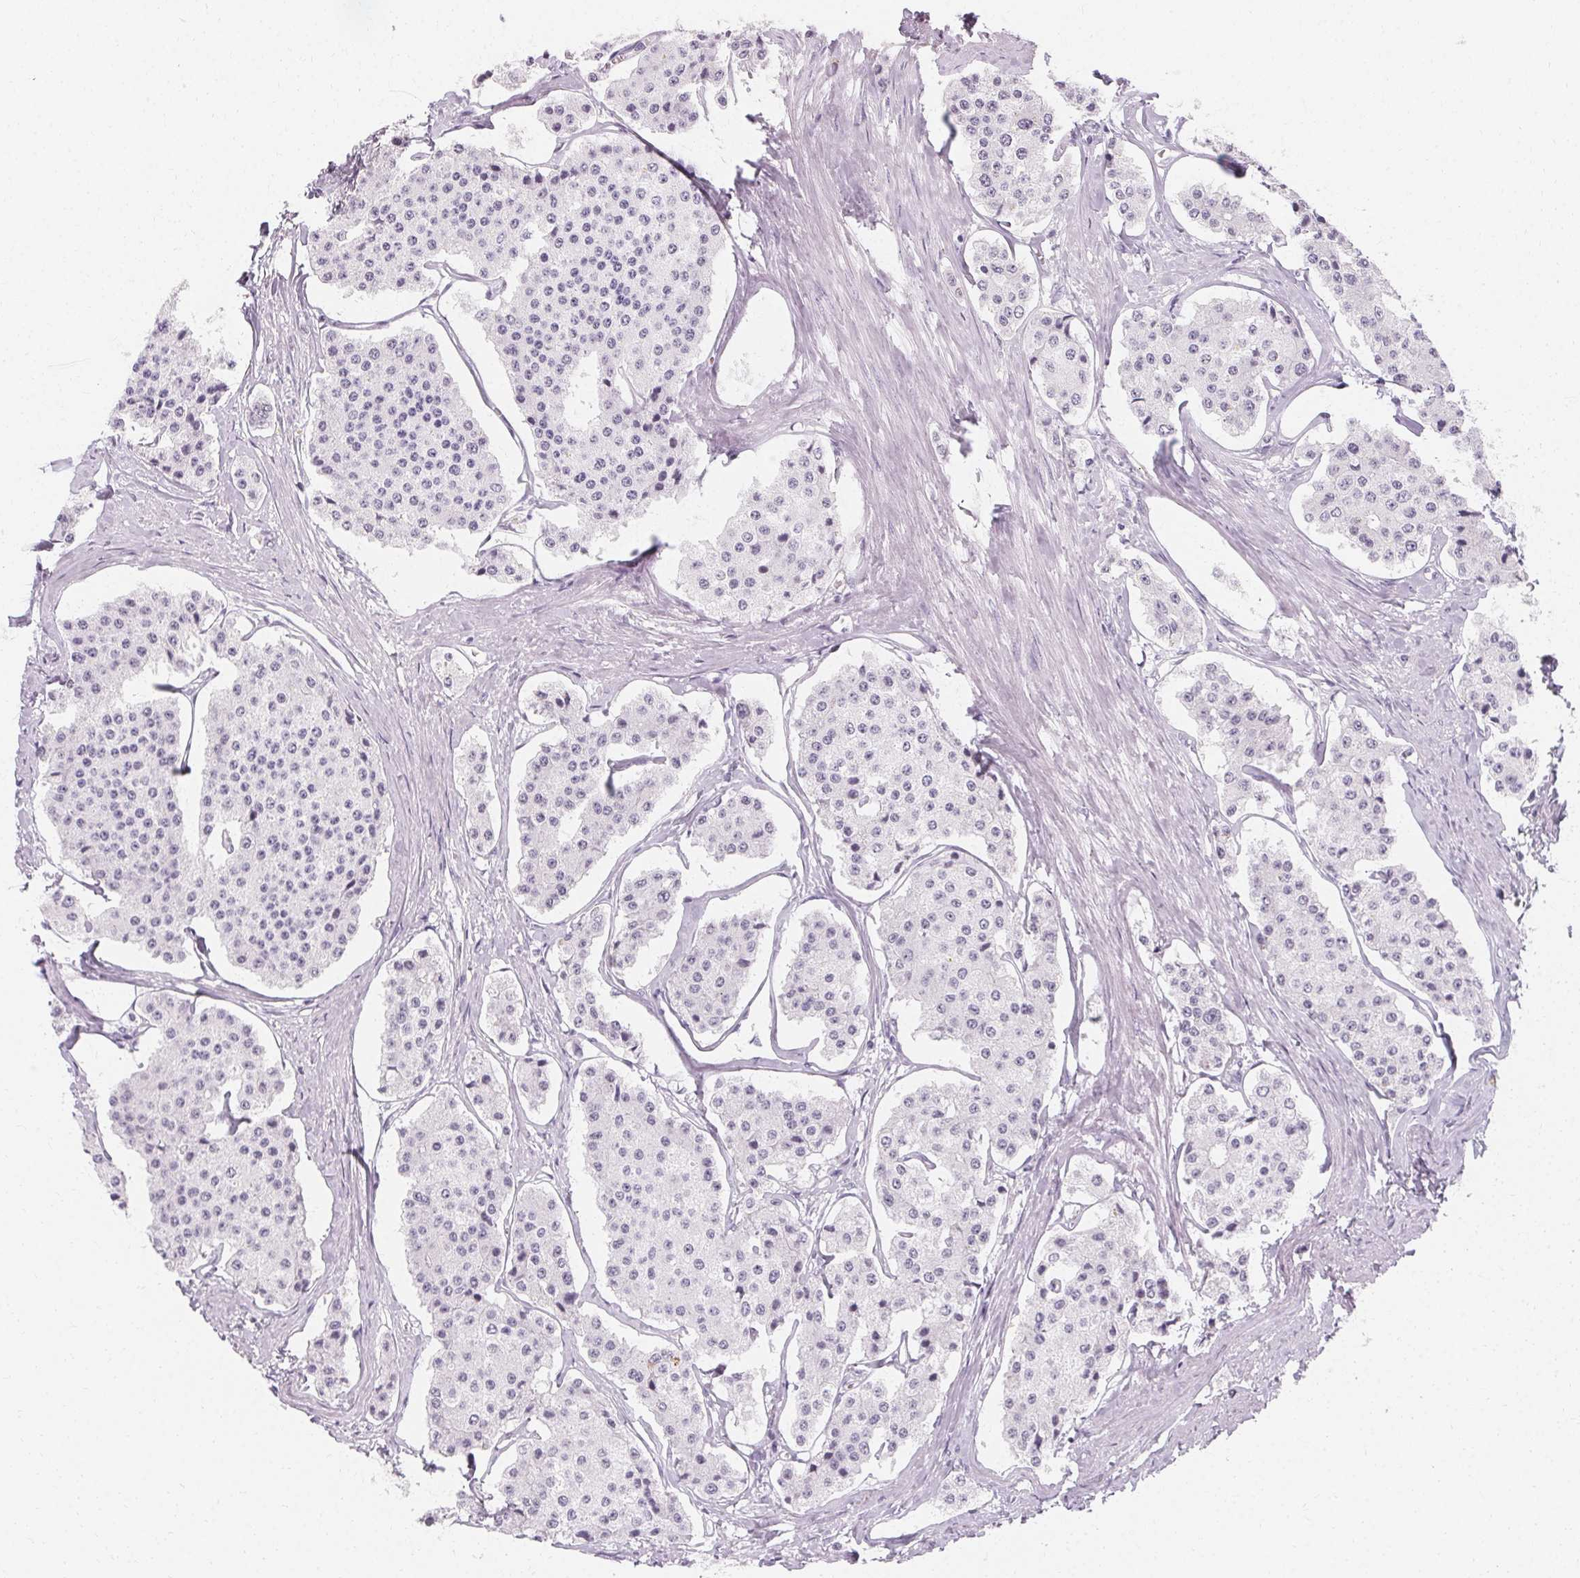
{"staining": {"intensity": "negative", "quantity": "none", "location": "none"}, "tissue": "carcinoid", "cell_type": "Tumor cells", "image_type": "cancer", "snomed": [{"axis": "morphology", "description": "Carcinoid, malignant, NOS"}, {"axis": "topography", "description": "Small intestine"}], "caption": "Human carcinoid (malignant) stained for a protein using immunohistochemistry (IHC) reveals no staining in tumor cells.", "gene": "SYNPR", "patient": {"sex": "female", "age": 65}}